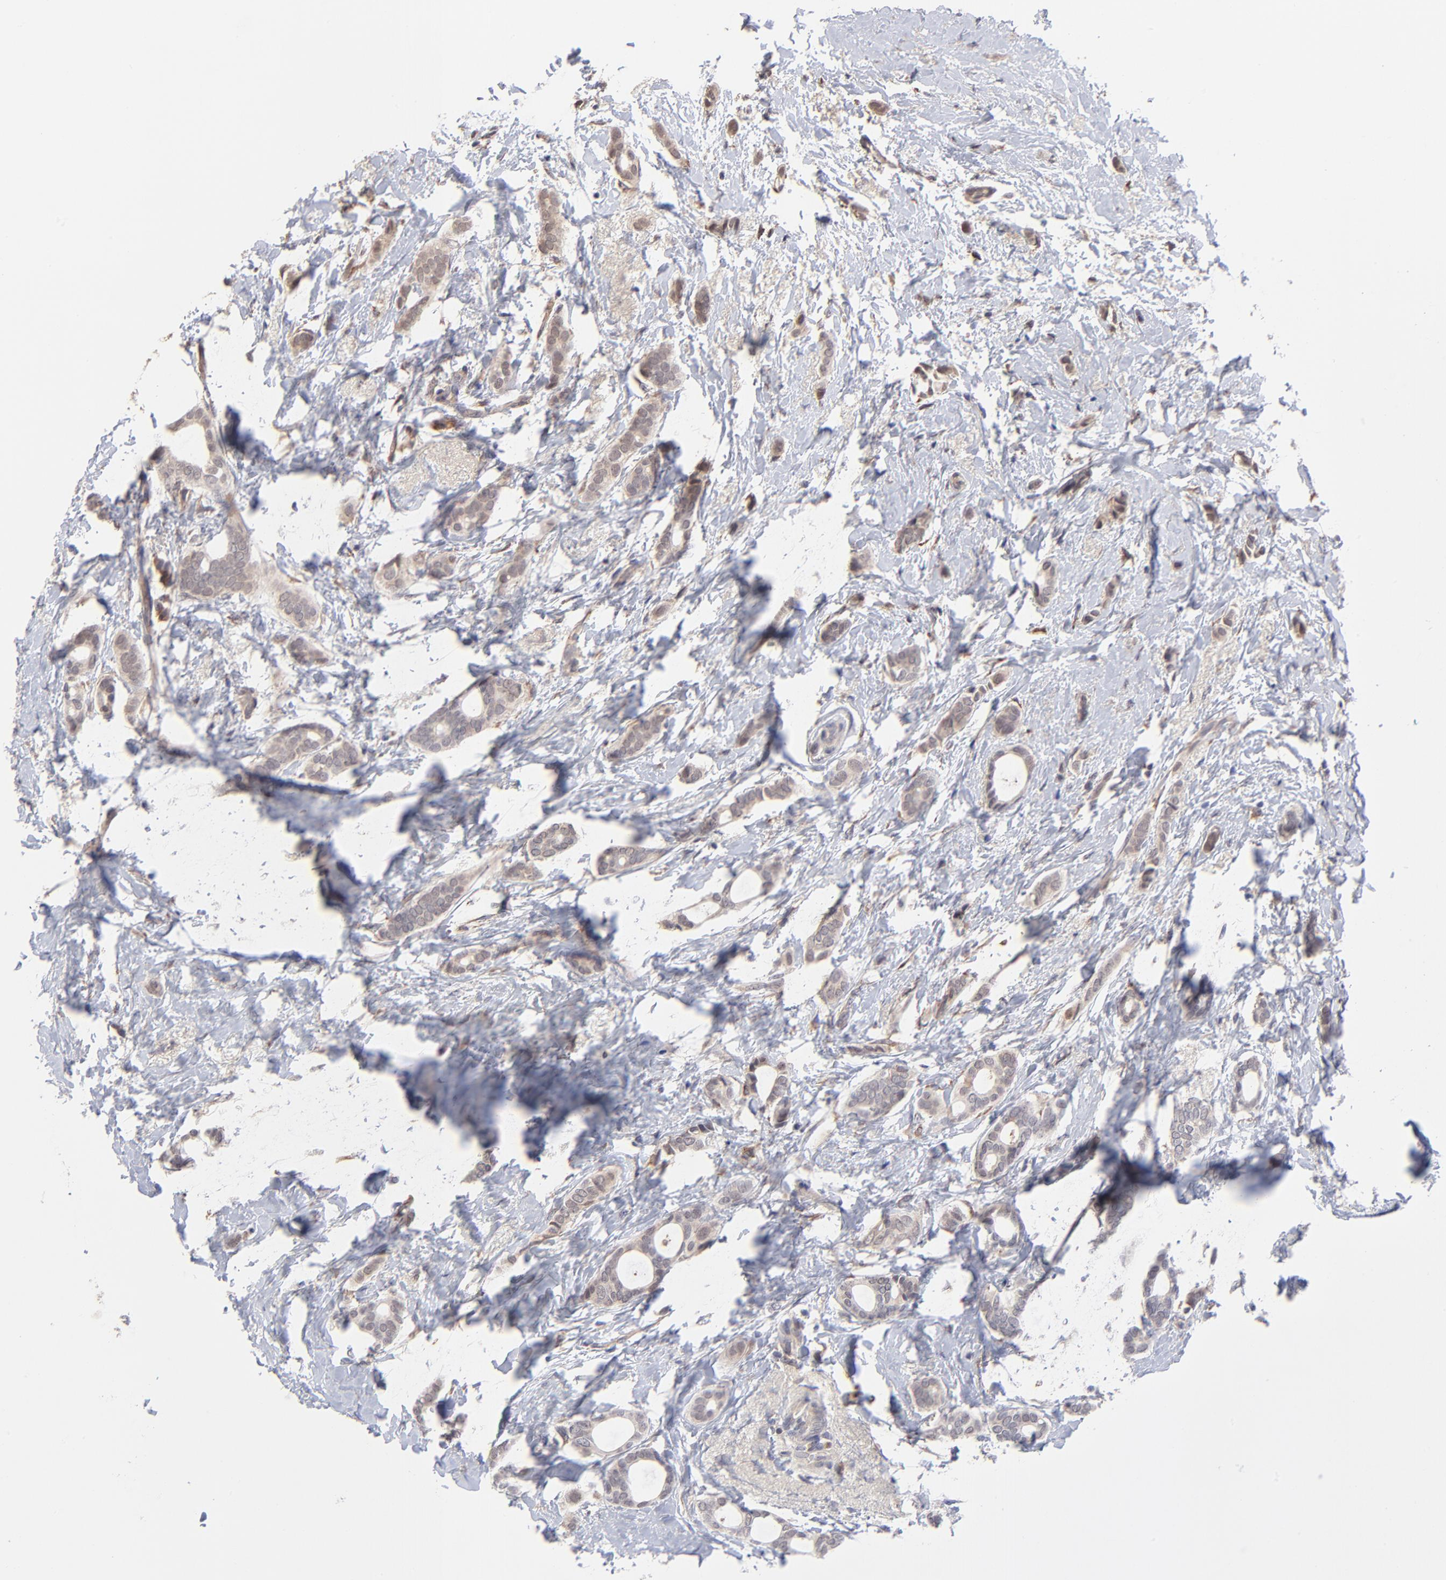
{"staining": {"intensity": "weak", "quantity": ">75%", "location": "cytoplasmic/membranous"}, "tissue": "breast cancer", "cell_type": "Tumor cells", "image_type": "cancer", "snomed": [{"axis": "morphology", "description": "Duct carcinoma"}, {"axis": "topography", "description": "Breast"}], "caption": "Tumor cells reveal low levels of weak cytoplasmic/membranous positivity in approximately >75% of cells in breast cancer (infiltrating ductal carcinoma).", "gene": "CHL1", "patient": {"sex": "female", "age": 54}}